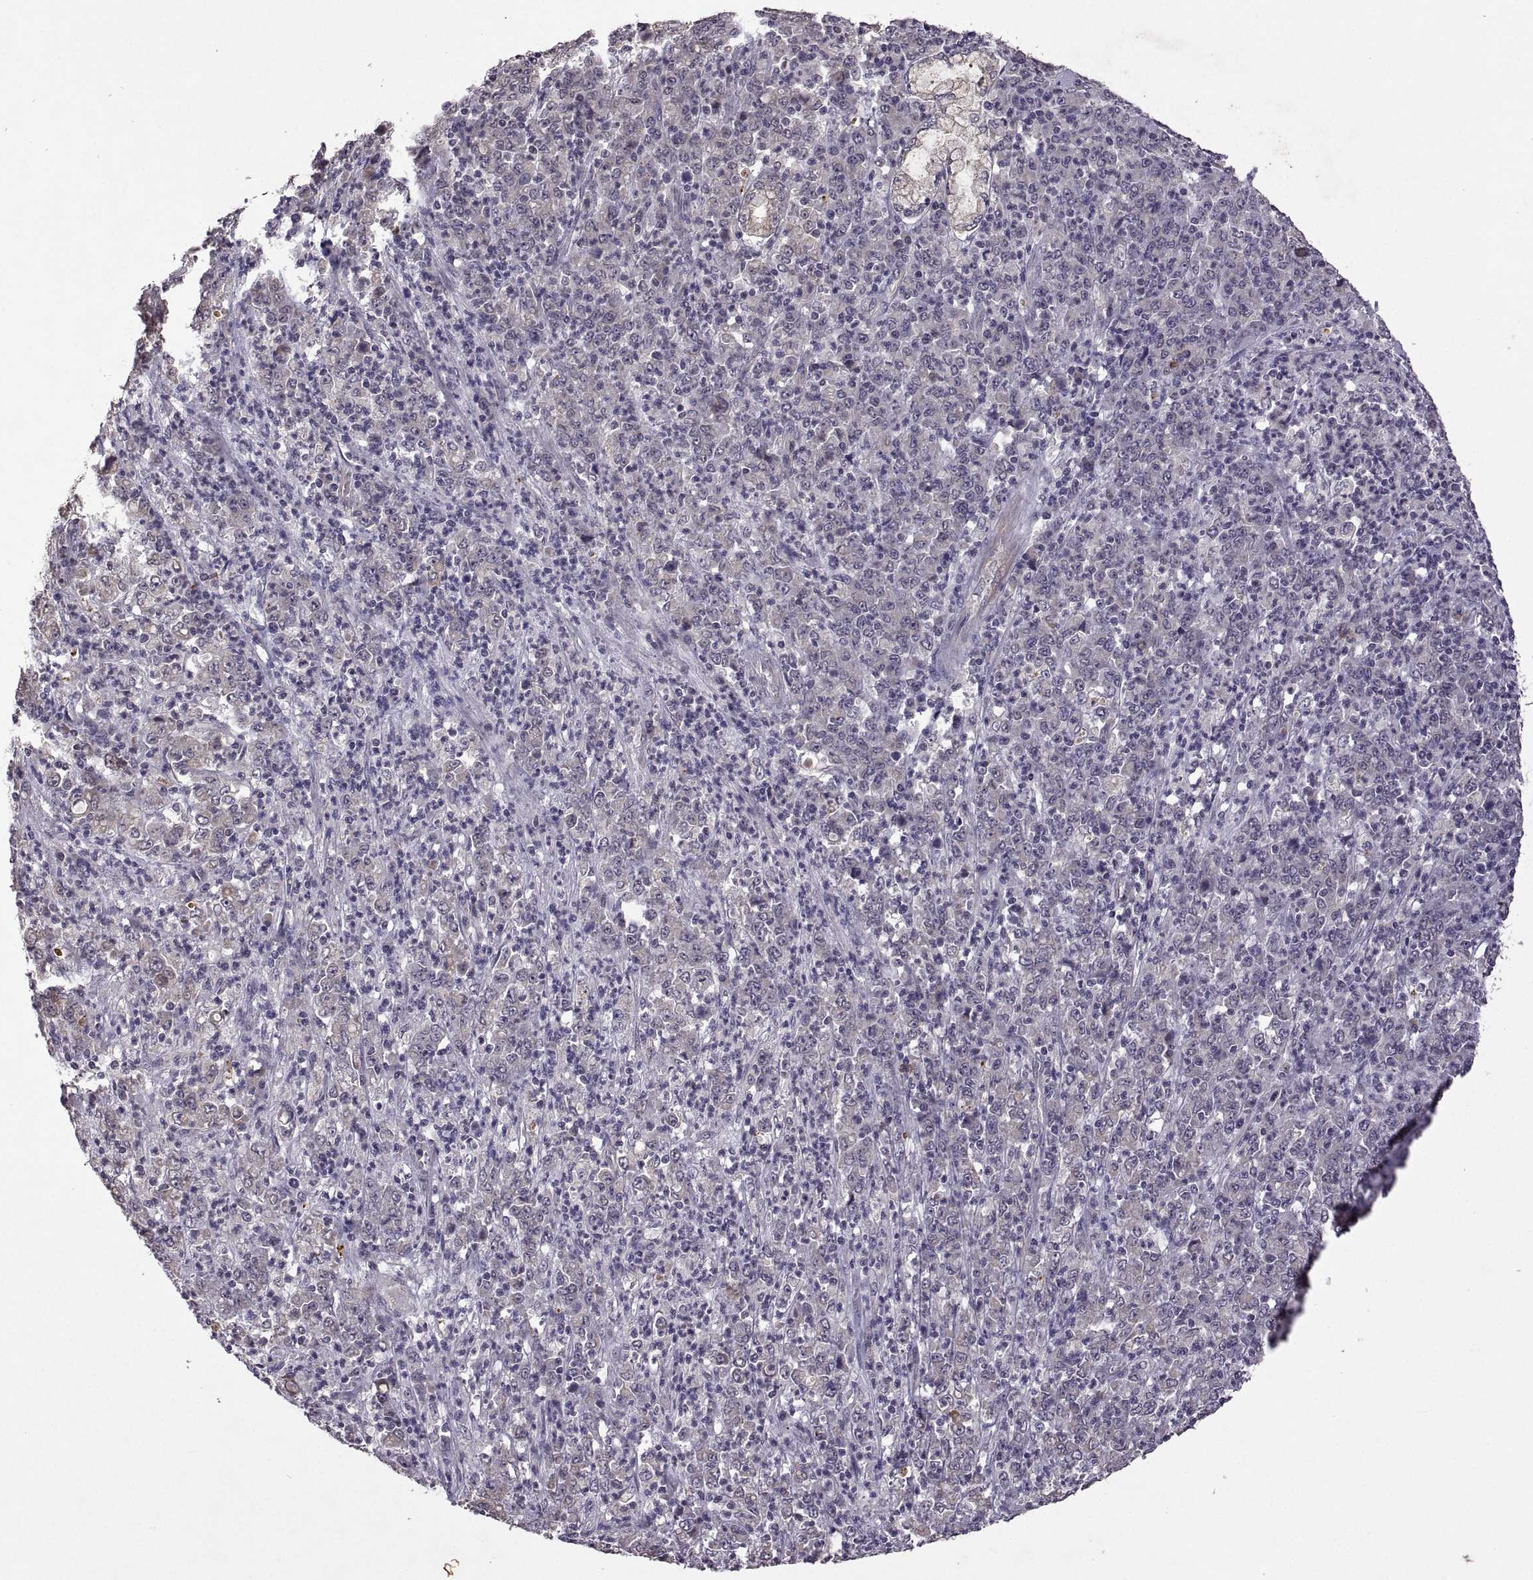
{"staining": {"intensity": "negative", "quantity": "none", "location": "none"}, "tissue": "stomach cancer", "cell_type": "Tumor cells", "image_type": "cancer", "snomed": [{"axis": "morphology", "description": "Adenocarcinoma, NOS"}, {"axis": "topography", "description": "Stomach, lower"}], "caption": "Immunohistochemical staining of human stomach adenocarcinoma demonstrates no significant staining in tumor cells. (Brightfield microscopy of DAB immunohistochemistry (IHC) at high magnification).", "gene": "LAMA1", "patient": {"sex": "female", "age": 71}}